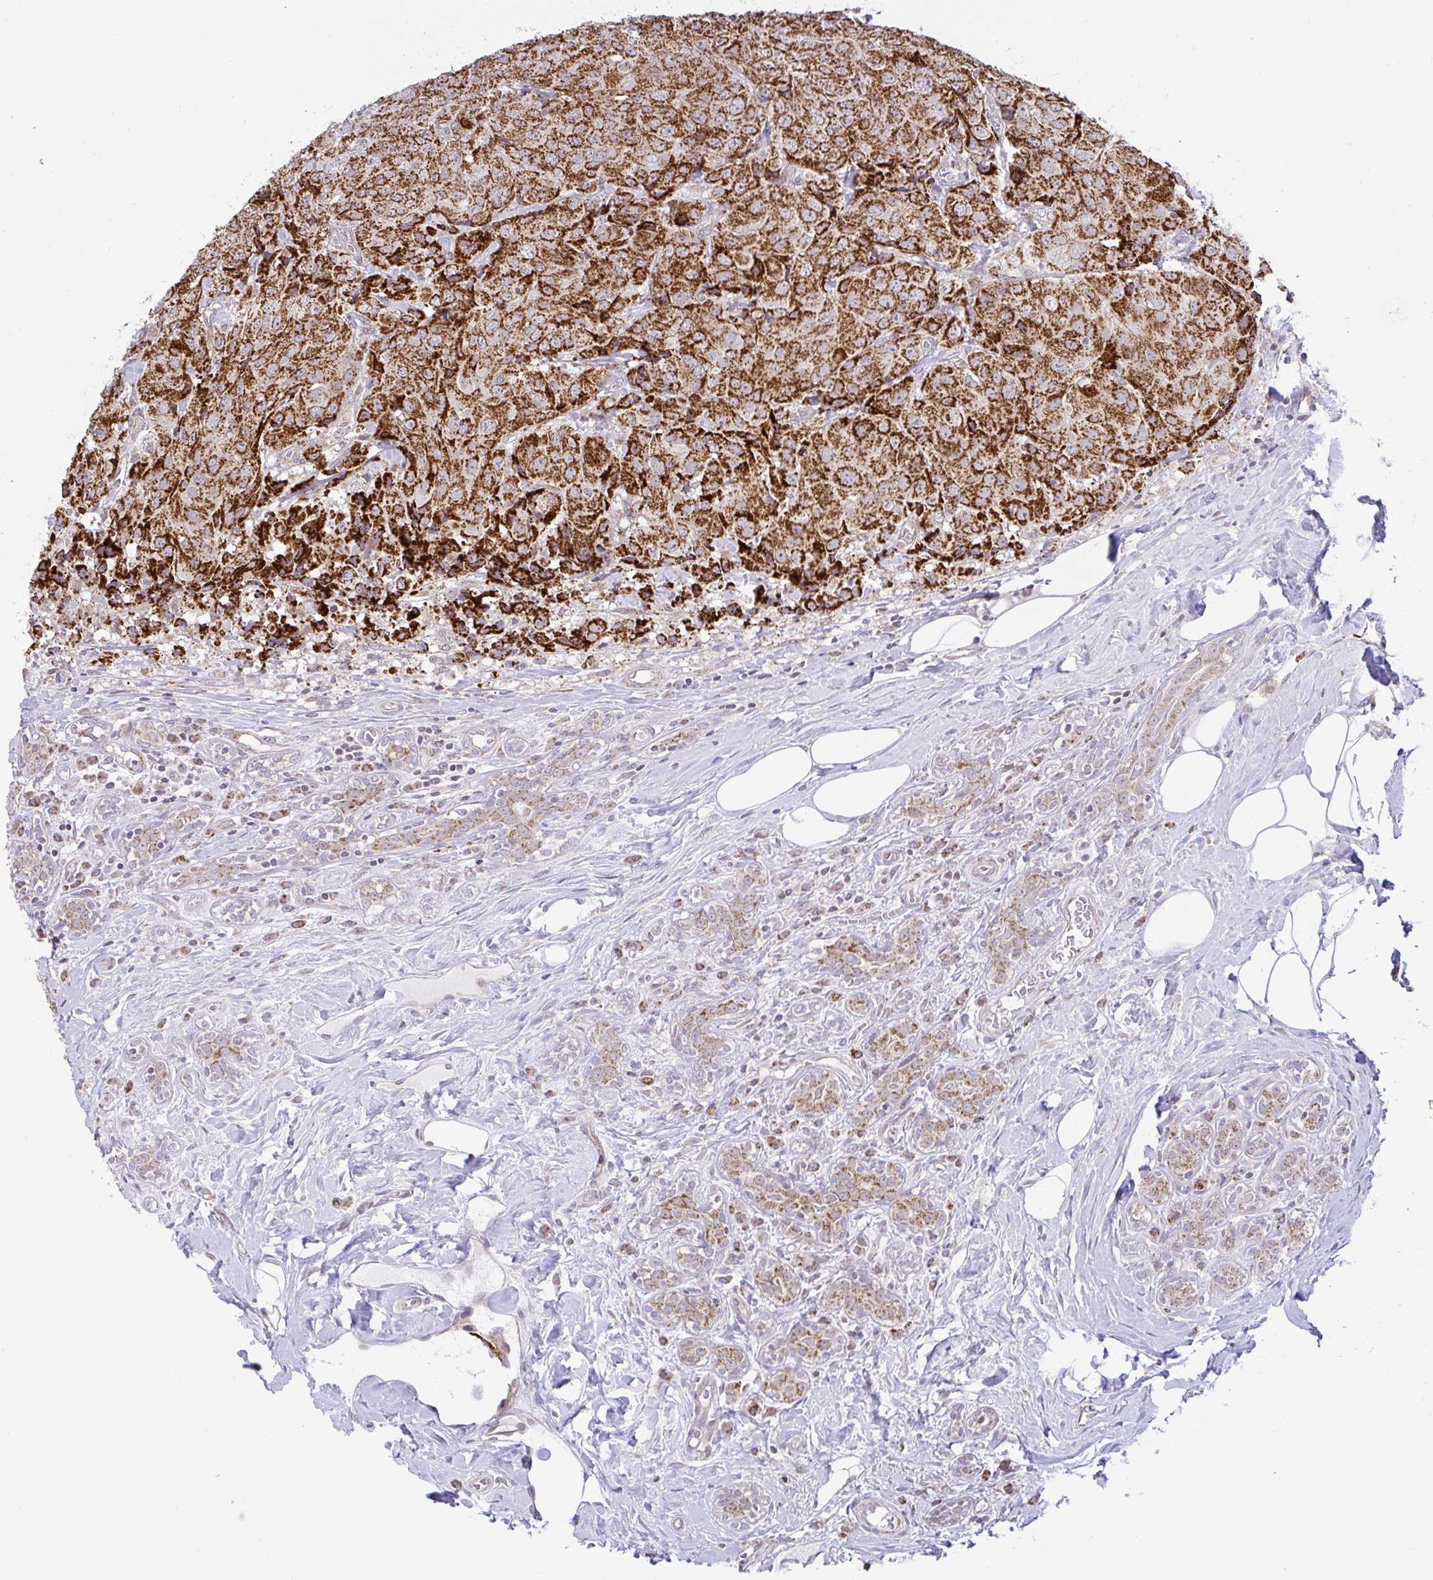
{"staining": {"intensity": "strong", "quantity": ">75%", "location": "cytoplasmic/membranous"}, "tissue": "breast cancer", "cell_type": "Tumor cells", "image_type": "cancer", "snomed": [{"axis": "morphology", "description": "Duct carcinoma"}, {"axis": "topography", "description": "Breast"}], "caption": "Protein positivity by immunohistochemistry displays strong cytoplasmic/membranous positivity in approximately >75% of tumor cells in breast cancer (invasive ductal carcinoma).", "gene": "PYCR2", "patient": {"sex": "female", "age": 43}}